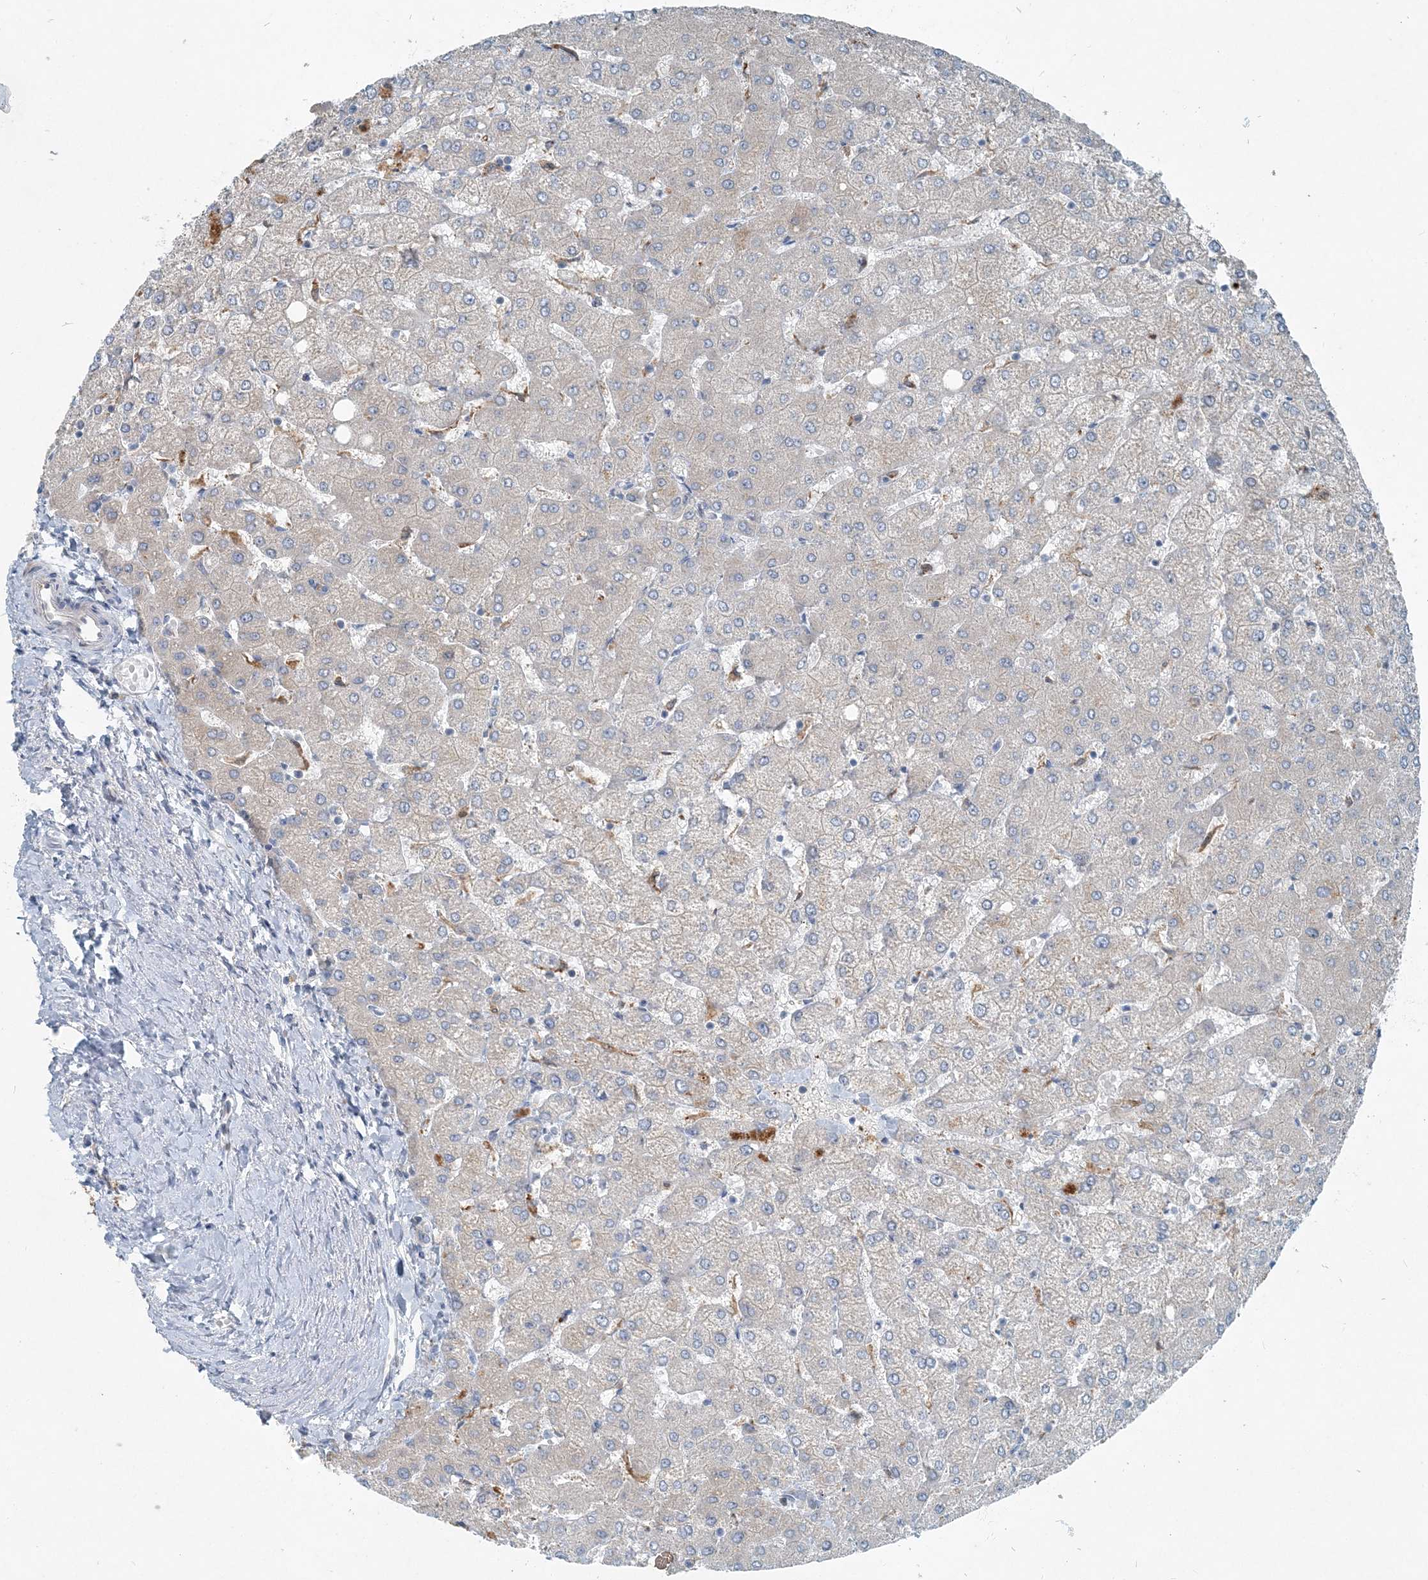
{"staining": {"intensity": "negative", "quantity": "none", "location": "none"}, "tissue": "liver", "cell_type": "Cholangiocytes", "image_type": "normal", "snomed": [{"axis": "morphology", "description": "Normal tissue, NOS"}, {"axis": "topography", "description": "Liver"}], "caption": "High magnification brightfield microscopy of normal liver stained with DAB (3,3'-diaminobenzidine) (brown) and counterstained with hematoxylin (blue): cholangiocytes show no significant positivity.", "gene": "ARMH1", "patient": {"sex": "female", "age": 54}}